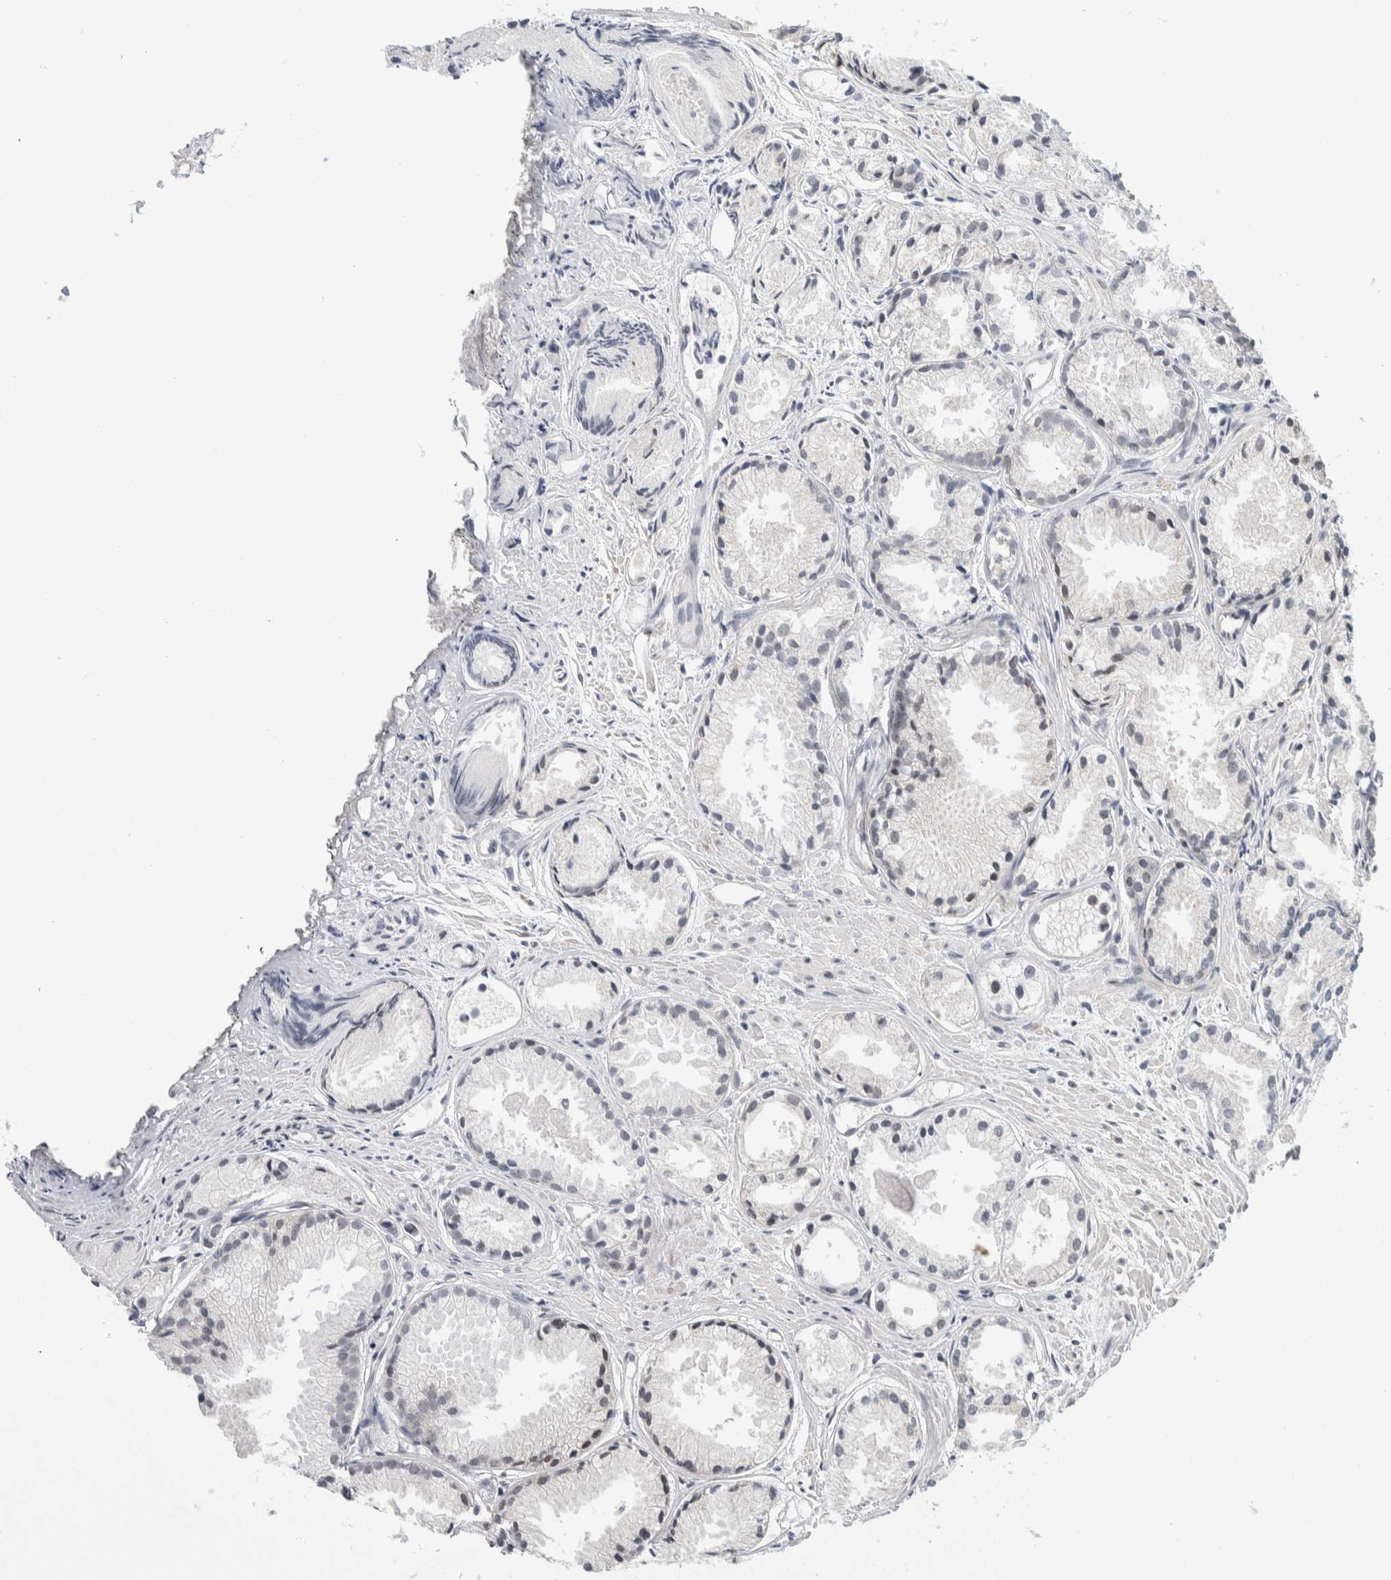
{"staining": {"intensity": "negative", "quantity": "none", "location": "none"}, "tissue": "prostate cancer", "cell_type": "Tumor cells", "image_type": "cancer", "snomed": [{"axis": "morphology", "description": "Adenocarcinoma, Low grade"}, {"axis": "topography", "description": "Prostate"}], "caption": "This is a image of immunohistochemistry staining of prostate cancer, which shows no positivity in tumor cells.", "gene": "NEUROD1", "patient": {"sex": "male", "age": 72}}